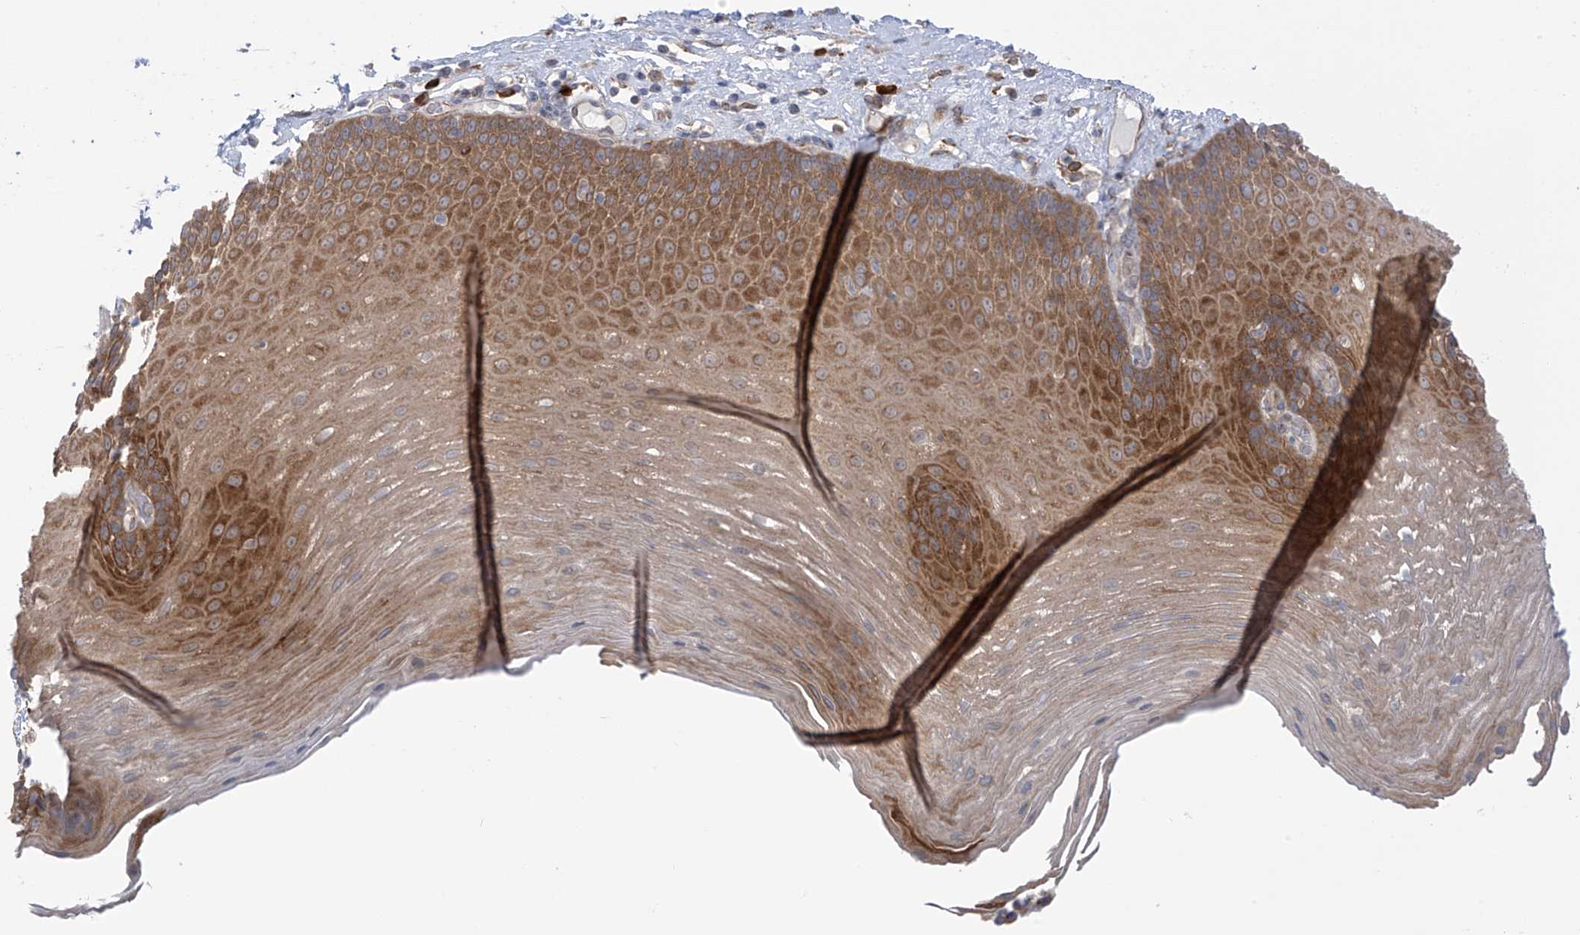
{"staining": {"intensity": "moderate", "quantity": ">75%", "location": "cytoplasmic/membranous"}, "tissue": "esophagus", "cell_type": "Squamous epithelial cells", "image_type": "normal", "snomed": [{"axis": "morphology", "description": "Normal tissue, NOS"}, {"axis": "topography", "description": "Esophagus"}], "caption": "The immunohistochemical stain highlights moderate cytoplasmic/membranous expression in squamous epithelial cells of benign esophagus.", "gene": "KIAA1522", "patient": {"sex": "male", "age": 62}}